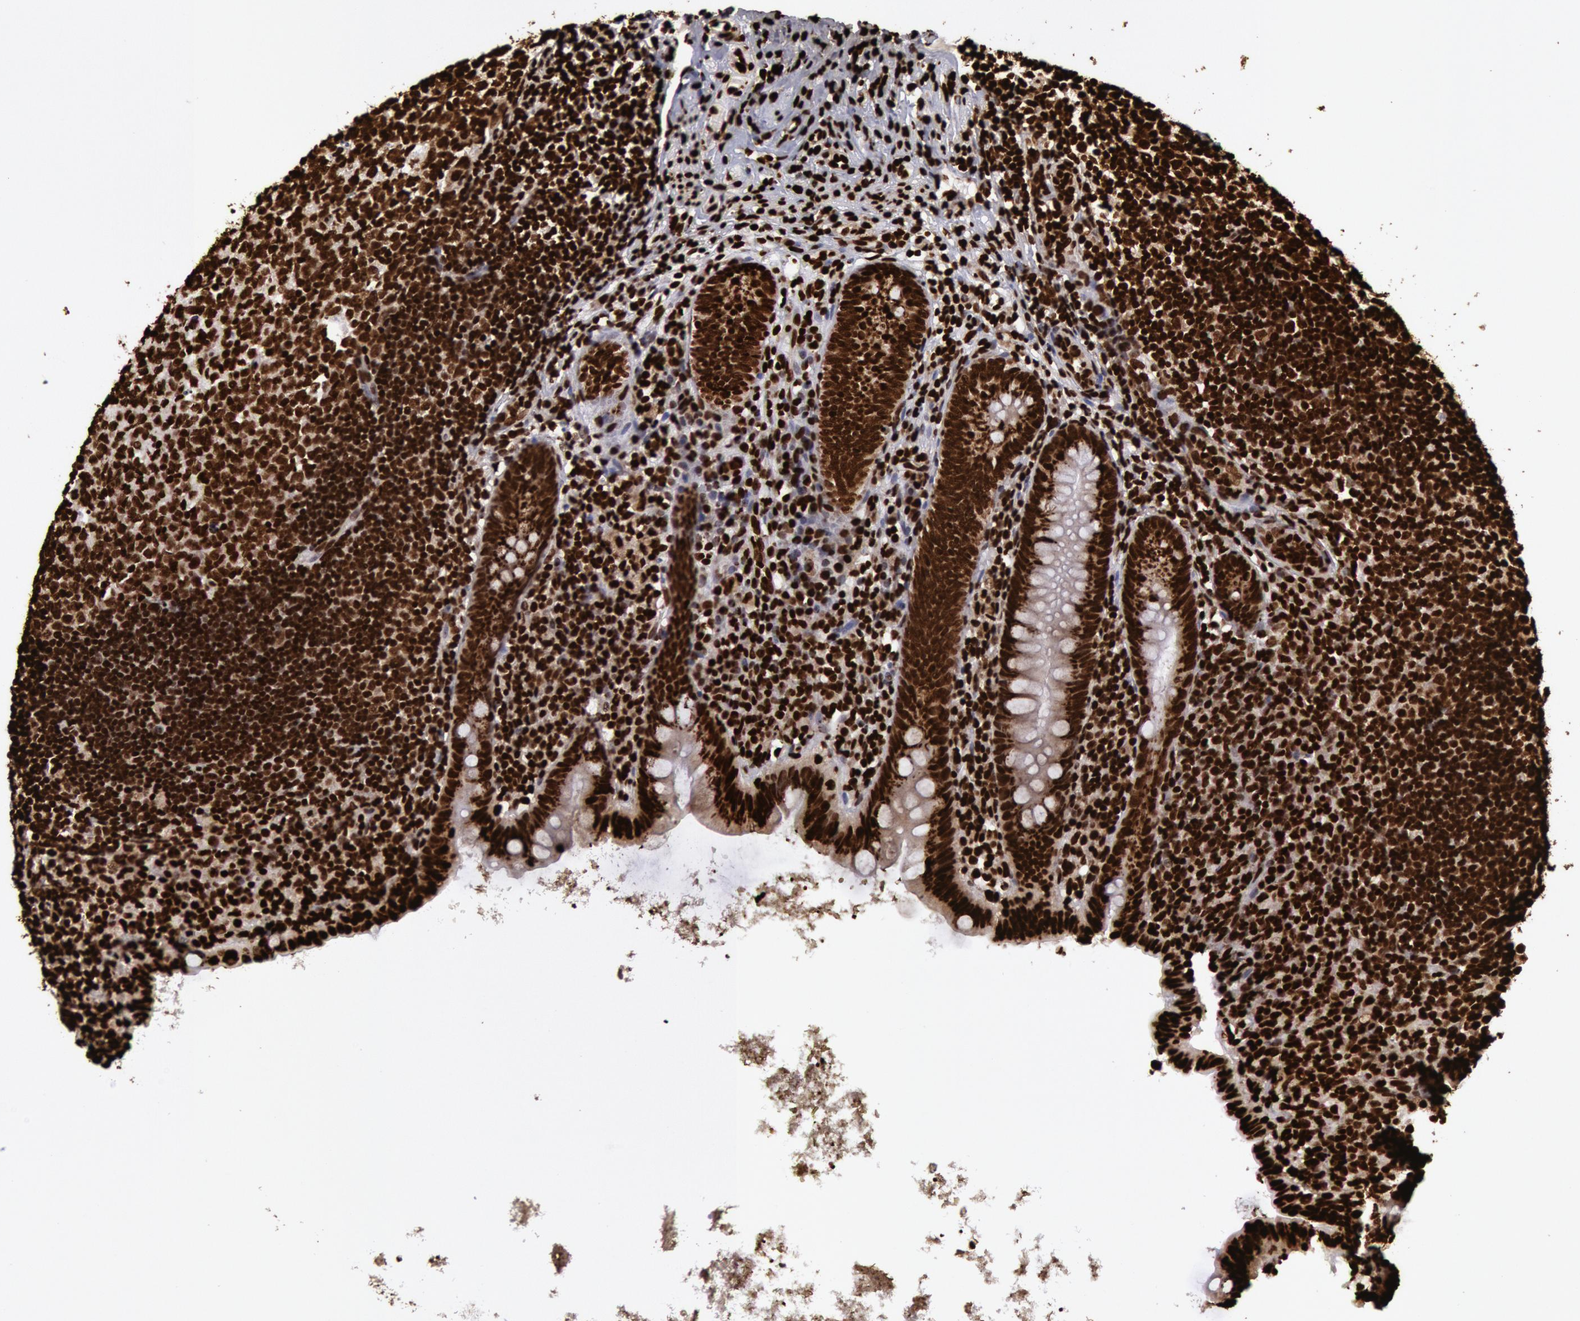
{"staining": {"intensity": "strong", "quantity": ">75%", "location": "nuclear"}, "tissue": "appendix", "cell_type": "Glandular cells", "image_type": "normal", "snomed": [{"axis": "morphology", "description": "Normal tissue, NOS"}, {"axis": "topography", "description": "Appendix"}], "caption": "Protein analysis of unremarkable appendix exhibits strong nuclear staining in about >75% of glandular cells.", "gene": "H3", "patient": {"sex": "female", "age": 9}}